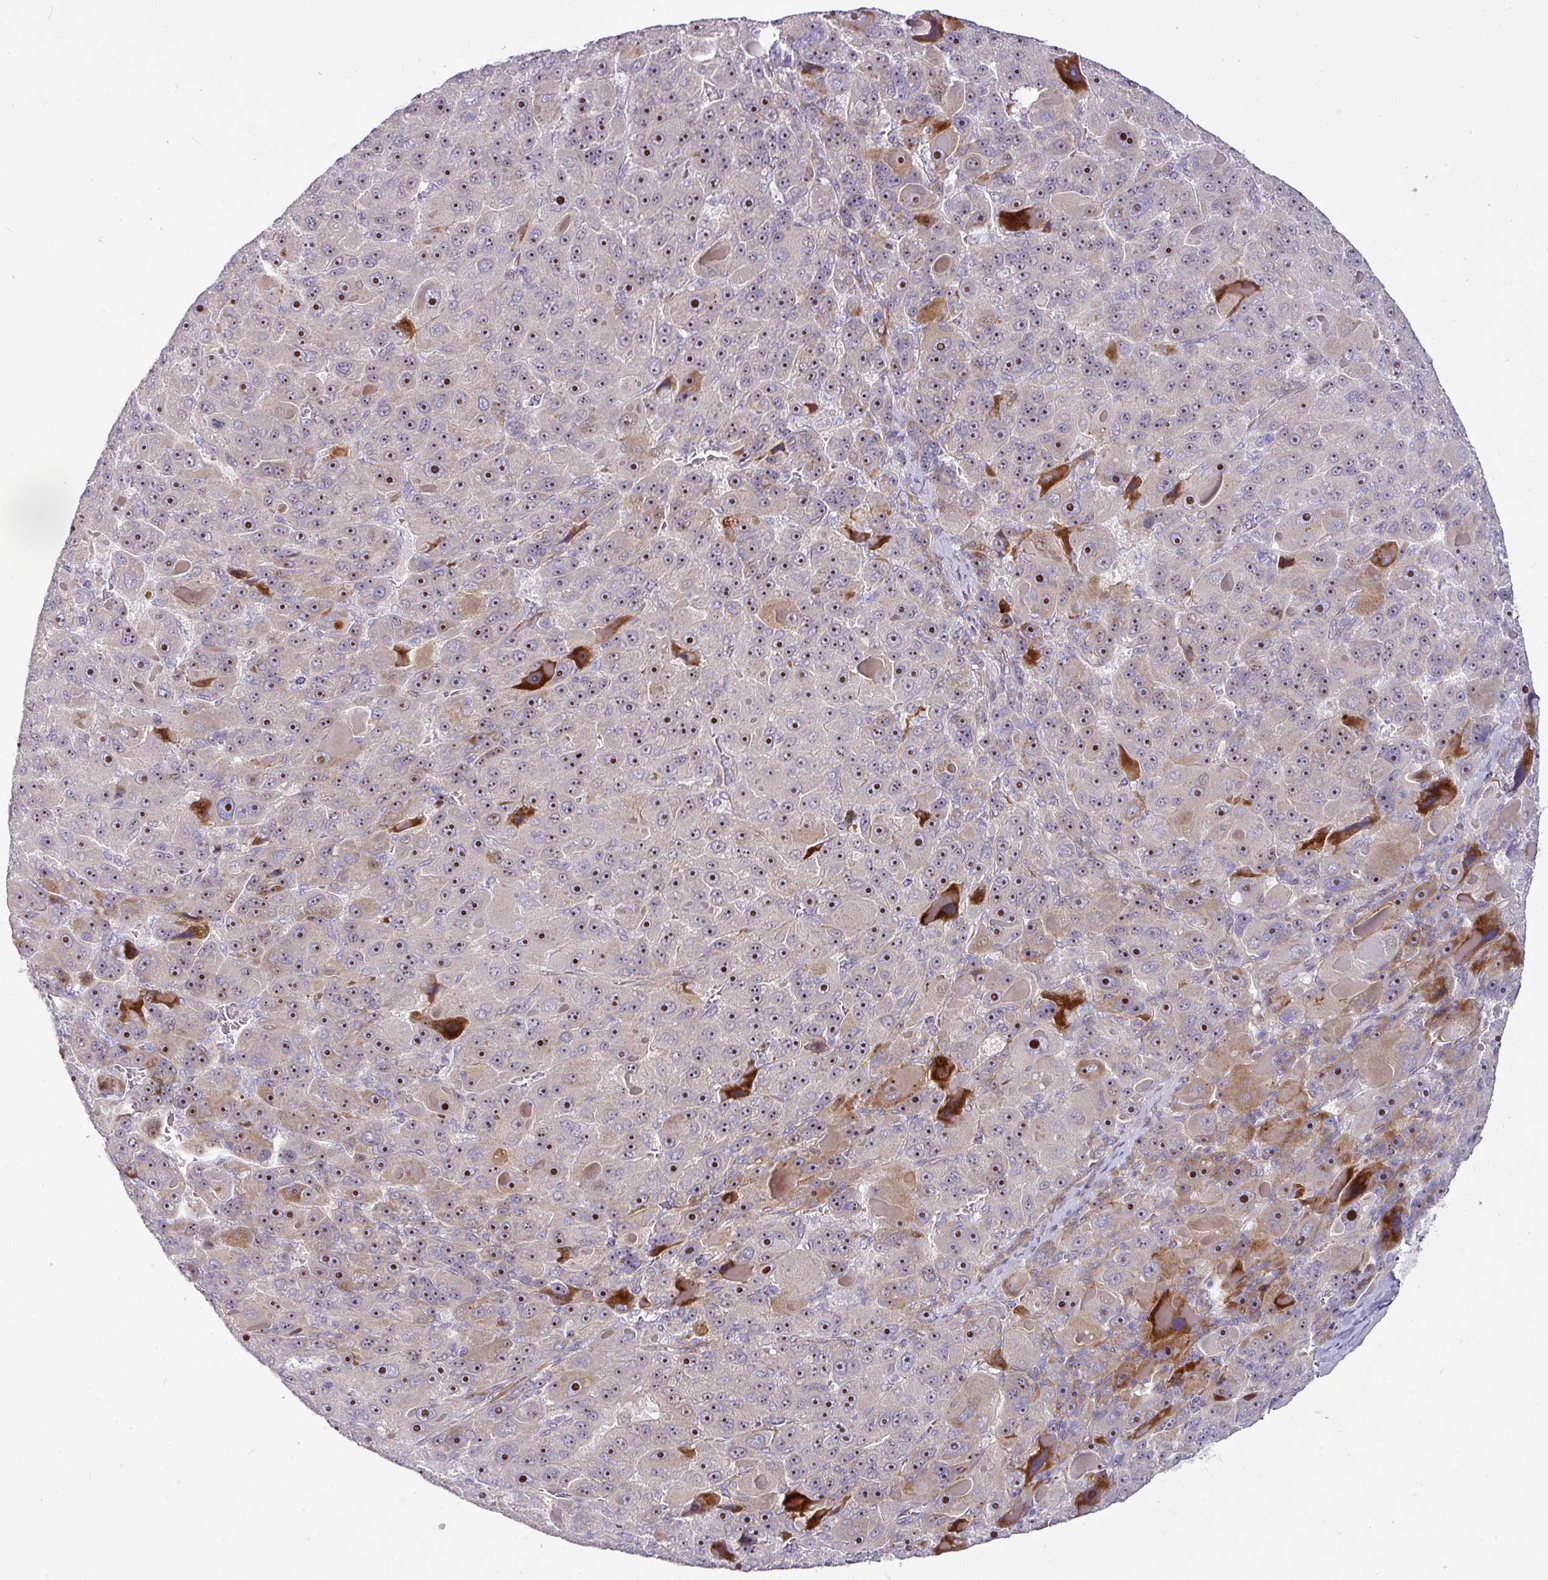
{"staining": {"intensity": "strong", "quantity": ">75%", "location": "cytoplasmic/membranous,nuclear"}, "tissue": "liver cancer", "cell_type": "Tumor cells", "image_type": "cancer", "snomed": [{"axis": "morphology", "description": "Carcinoma, Hepatocellular, NOS"}, {"axis": "topography", "description": "Liver"}], "caption": "A brown stain labels strong cytoplasmic/membranous and nuclear positivity of a protein in liver cancer (hepatocellular carcinoma) tumor cells.", "gene": "ATP6V1F", "patient": {"sex": "male", "age": 76}}